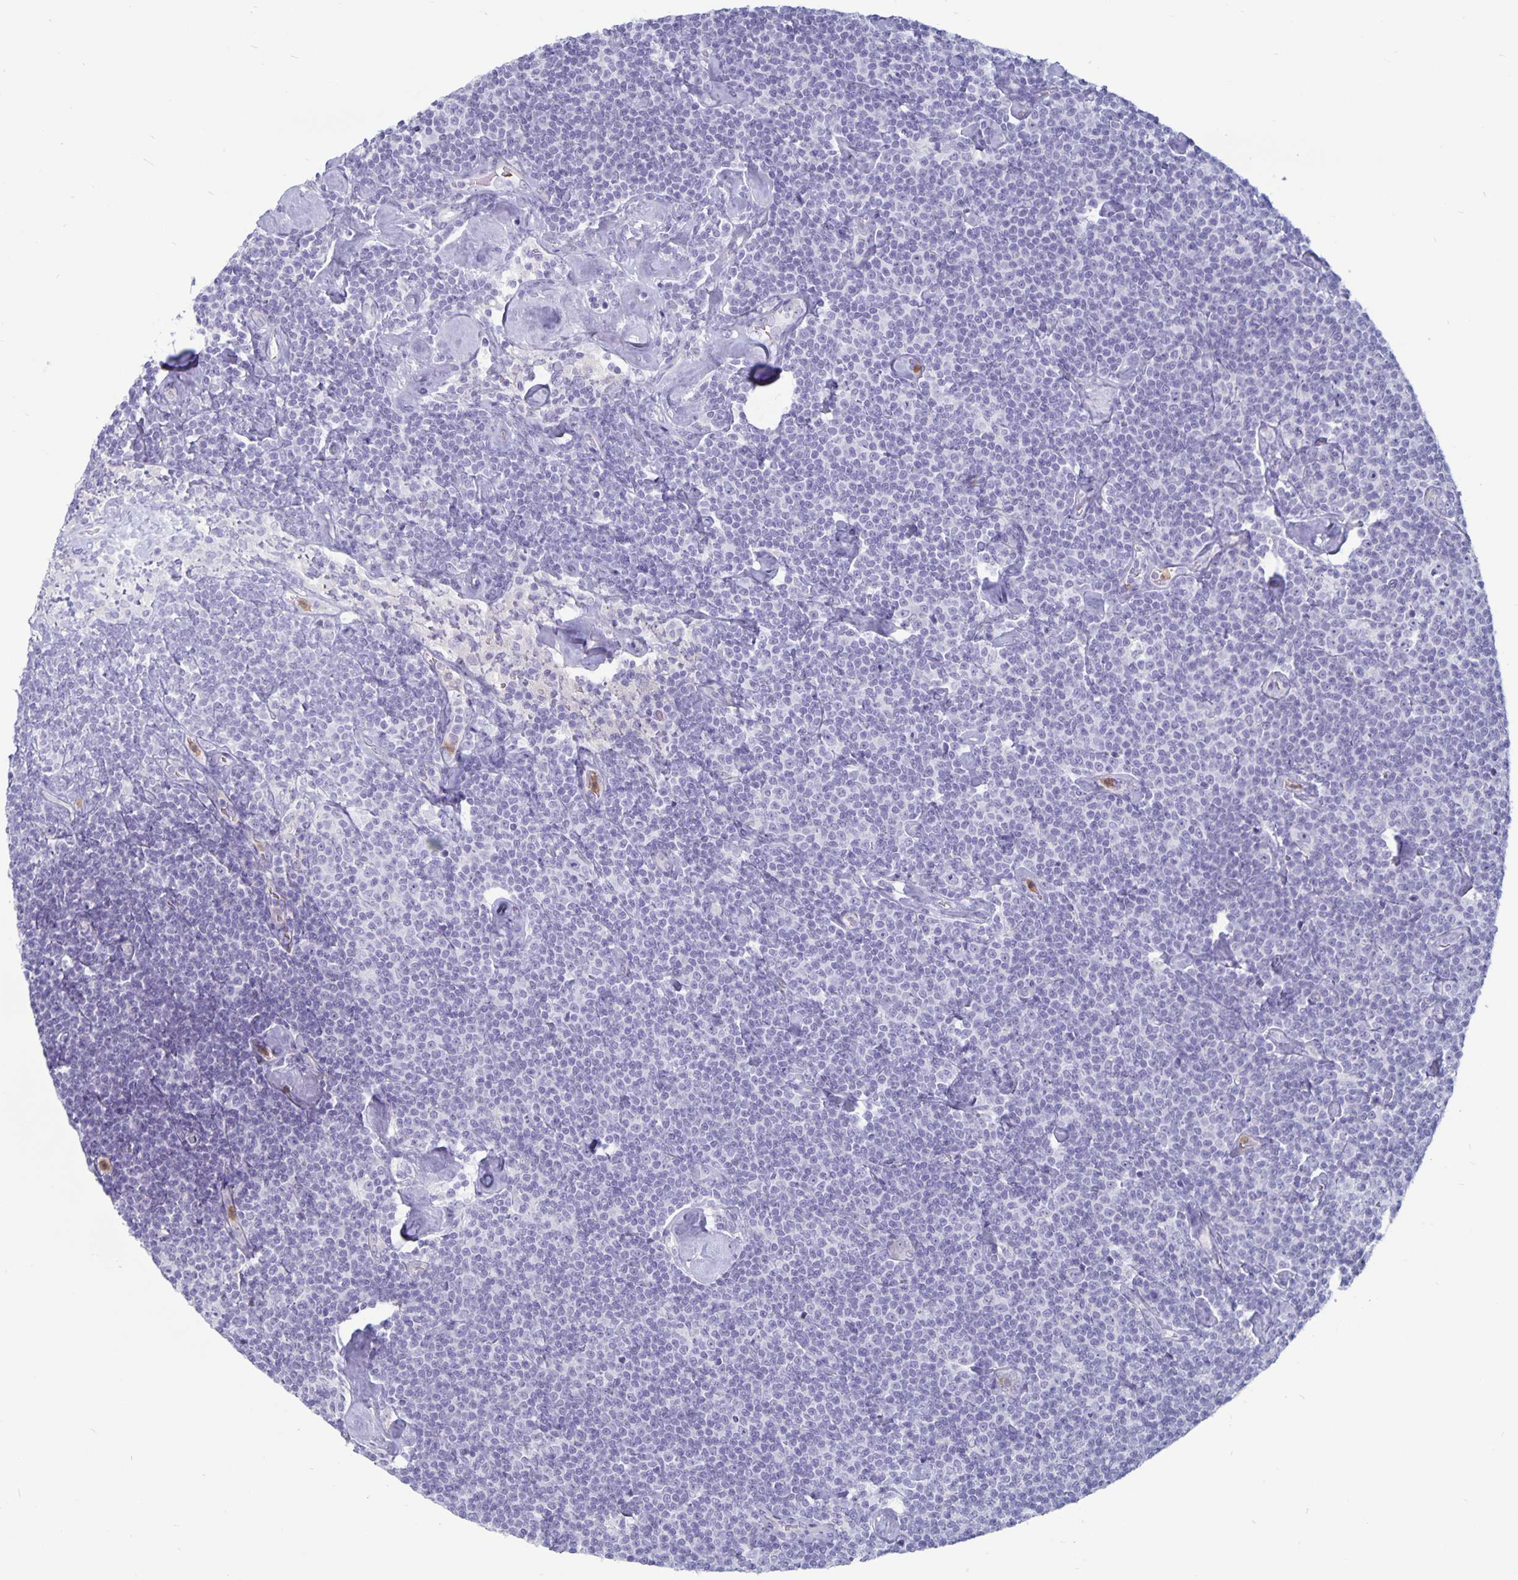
{"staining": {"intensity": "negative", "quantity": "none", "location": "none"}, "tissue": "lymphoma", "cell_type": "Tumor cells", "image_type": "cancer", "snomed": [{"axis": "morphology", "description": "Malignant lymphoma, non-Hodgkin's type, Low grade"}, {"axis": "topography", "description": "Lymph node"}], "caption": "An immunohistochemistry (IHC) photomicrograph of lymphoma is shown. There is no staining in tumor cells of lymphoma.", "gene": "PLCB3", "patient": {"sex": "male", "age": 81}}